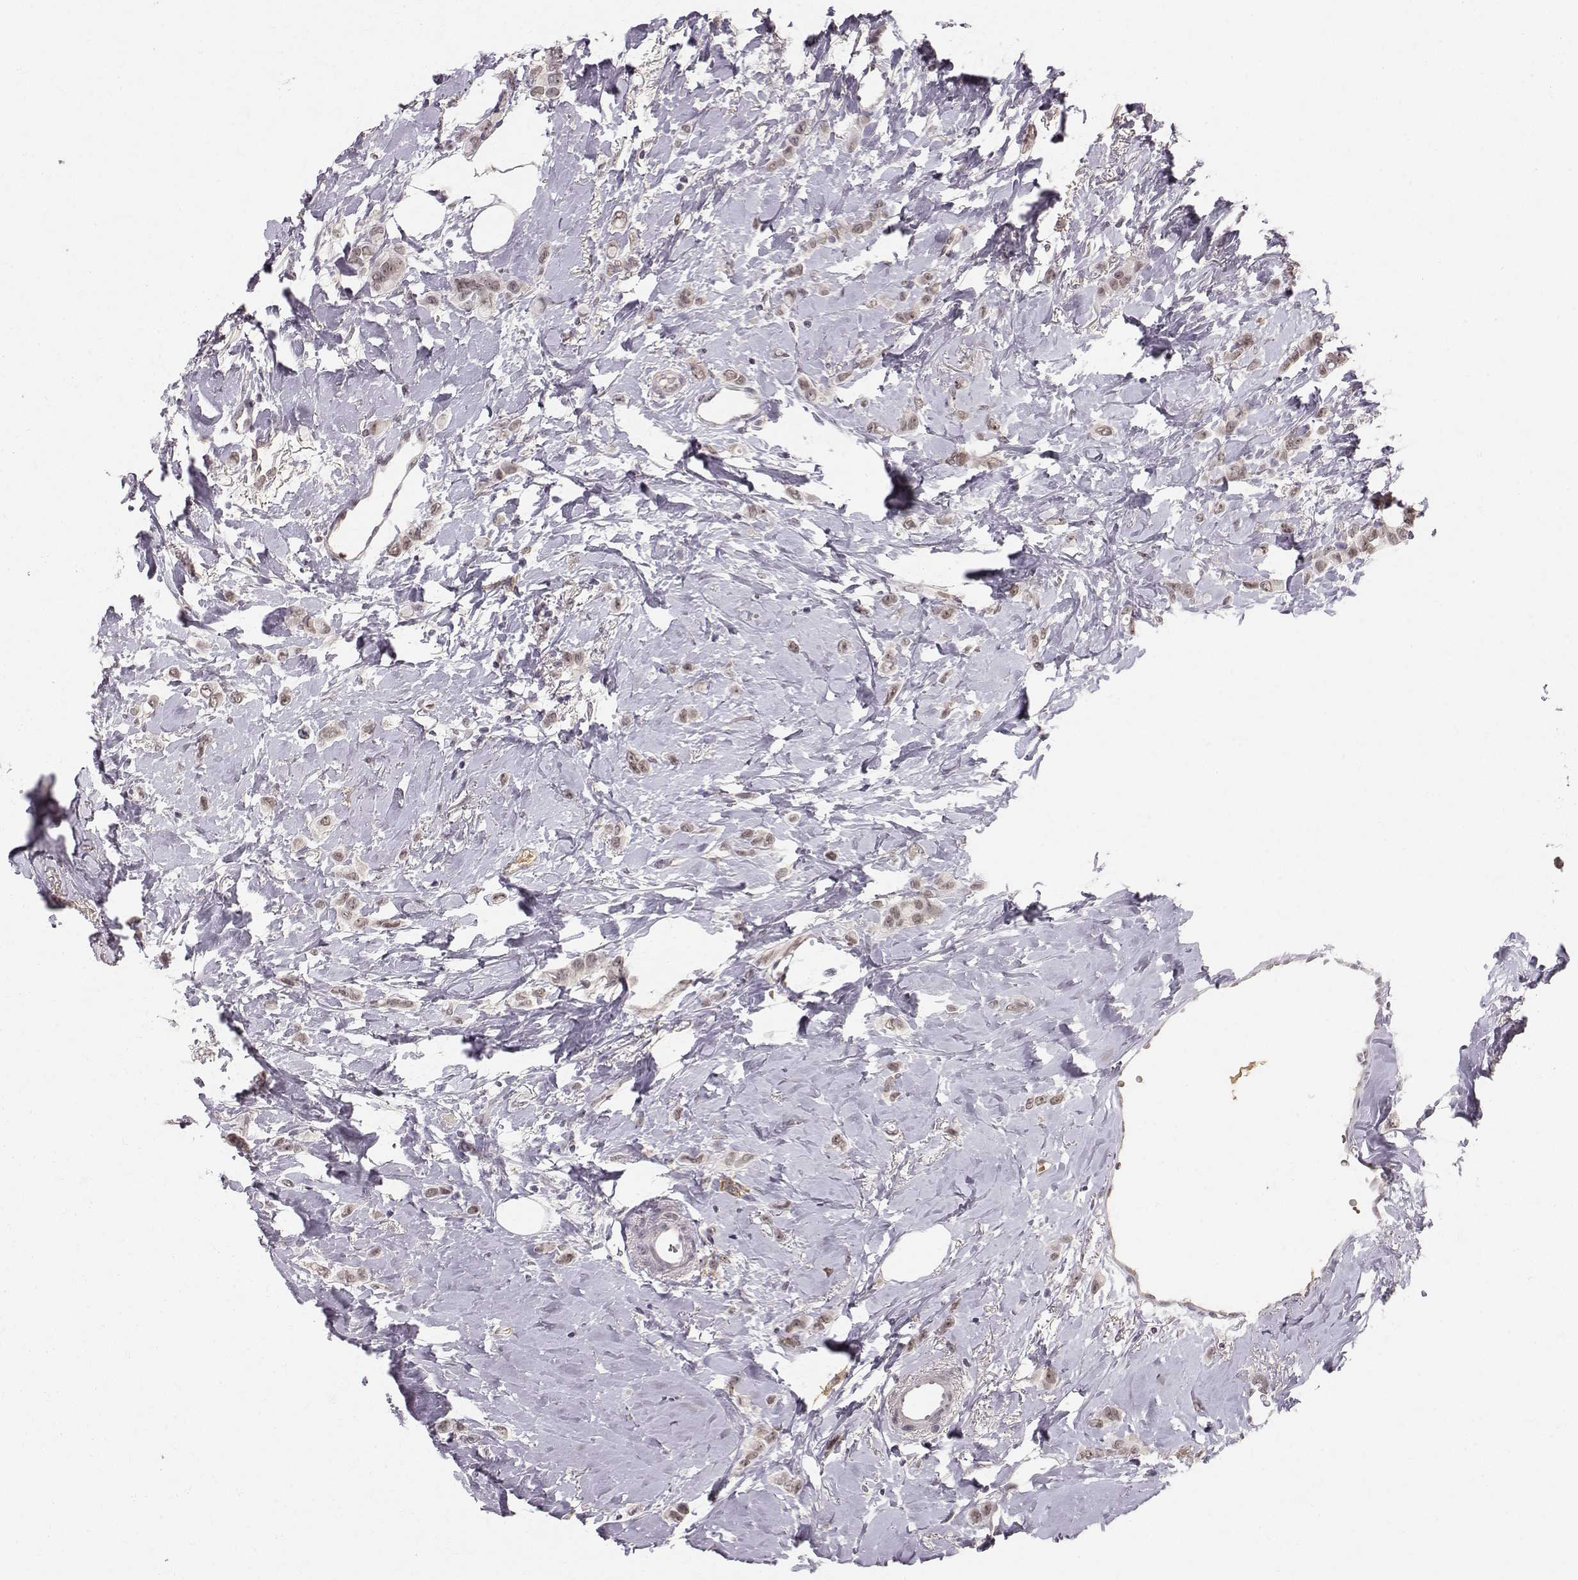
{"staining": {"intensity": "weak", "quantity": ">75%", "location": "nuclear"}, "tissue": "breast cancer", "cell_type": "Tumor cells", "image_type": "cancer", "snomed": [{"axis": "morphology", "description": "Lobular carcinoma"}, {"axis": "topography", "description": "Breast"}], "caption": "This histopathology image reveals breast lobular carcinoma stained with IHC to label a protein in brown. The nuclear of tumor cells show weak positivity for the protein. Nuclei are counter-stained blue.", "gene": "RPP38", "patient": {"sex": "female", "age": 66}}